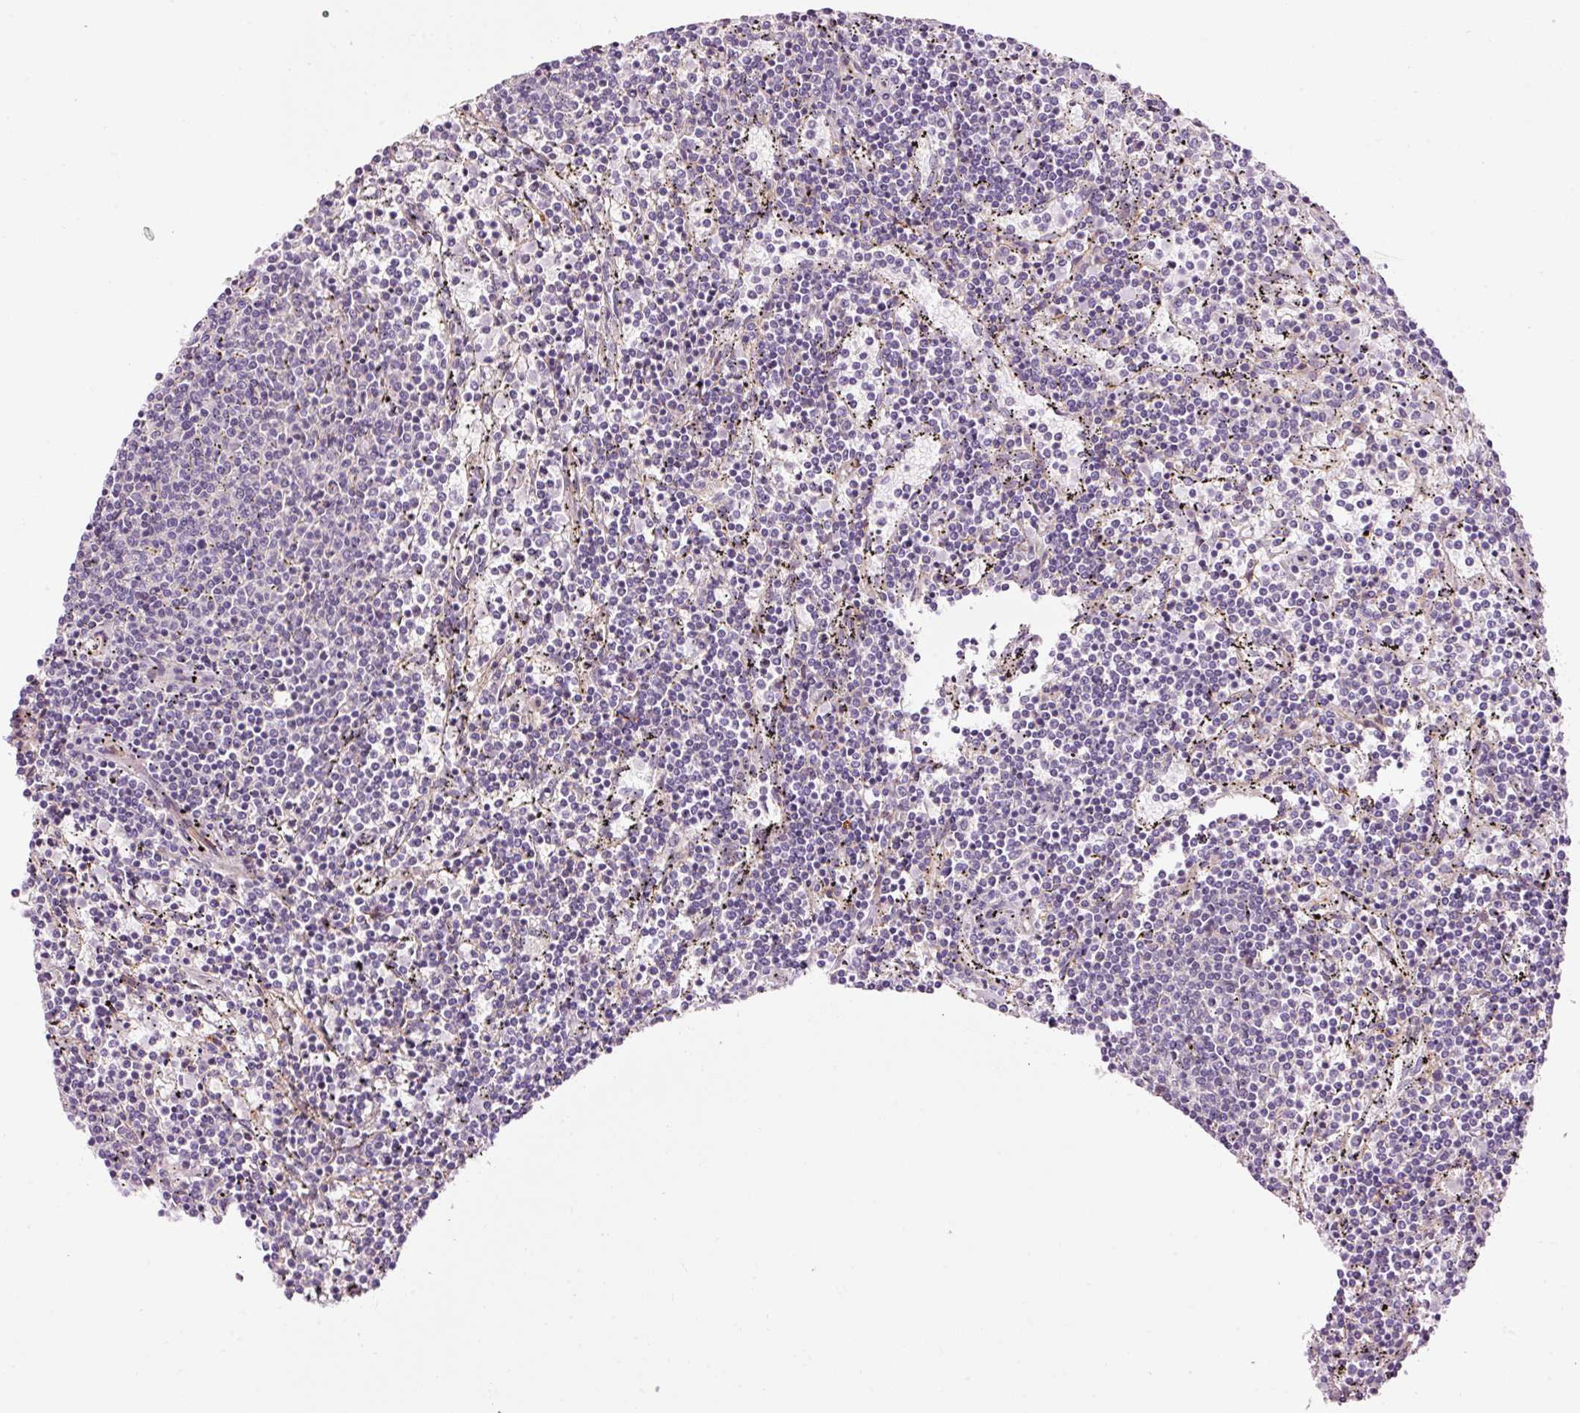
{"staining": {"intensity": "negative", "quantity": "none", "location": "none"}, "tissue": "lymphoma", "cell_type": "Tumor cells", "image_type": "cancer", "snomed": [{"axis": "morphology", "description": "Malignant lymphoma, non-Hodgkin's type, Low grade"}, {"axis": "topography", "description": "Spleen"}], "caption": "This is an immunohistochemistry micrograph of lymphoma. There is no positivity in tumor cells.", "gene": "ANKRD20A1", "patient": {"sex": "female", "age": 50}}